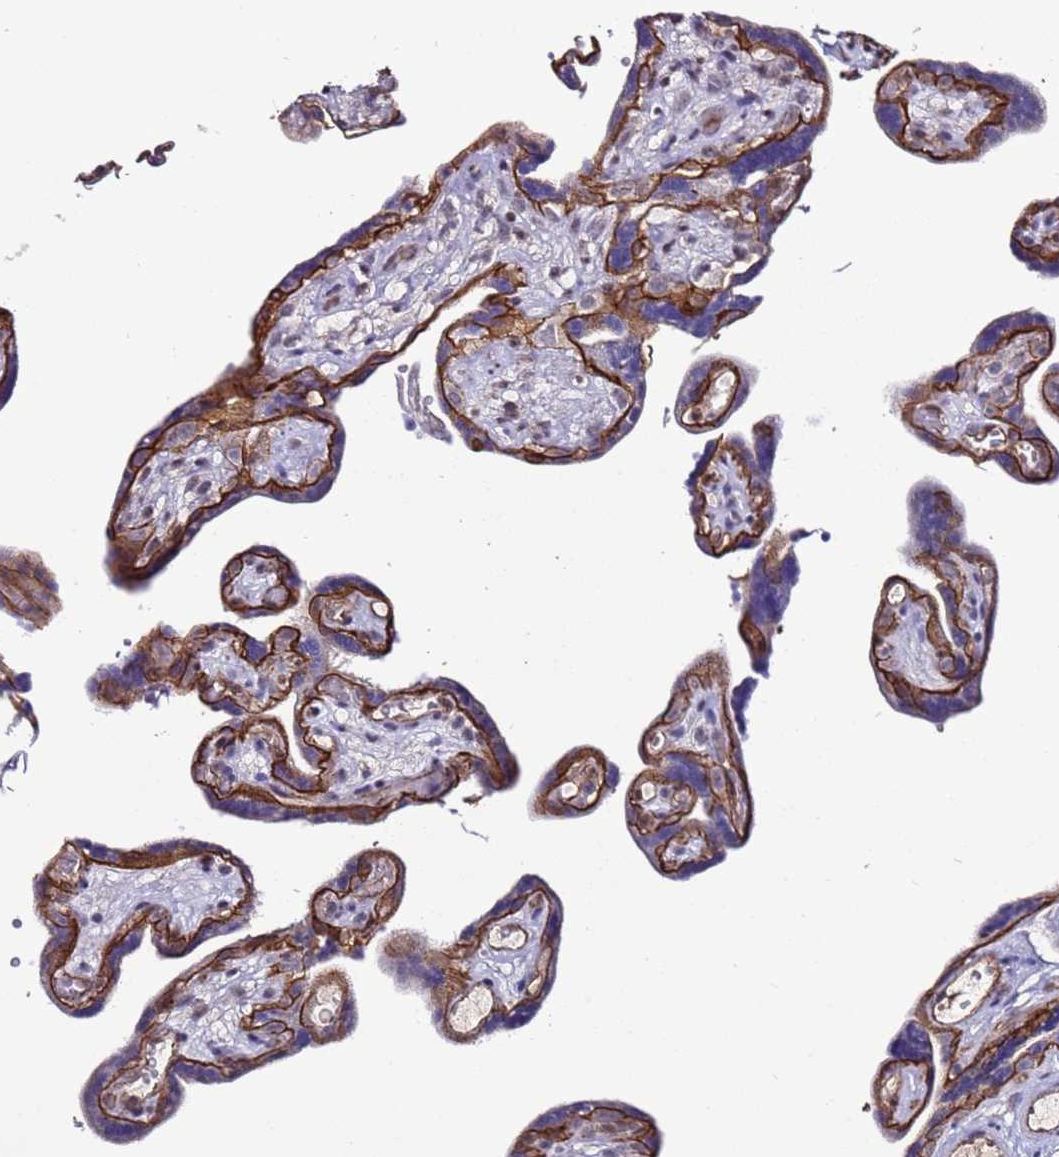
{"staining": {"intensity": "moderate", "quantity": "<25%", "location": "cytoplasmic/membranous"}, "tissue": "placenta", "cell_type": "Decidual cells", "image_type": "normal", "snomed": [{"axis": "morphology", "description": "Normal tissue, NOS"}, {"axis": "topography", "description": "Placenta"}], "caption": "This photomicrograph shows unremarkable placenta stained with immunohistochemistry (IHC) to label a protein in brown. The cytoplasmic/membranous of decidual cells show moderate positivity for the protein. Nuclei are counter-stained blue.", "gene": "TENM3", "patient": {"sex": "female", "age": 30}}